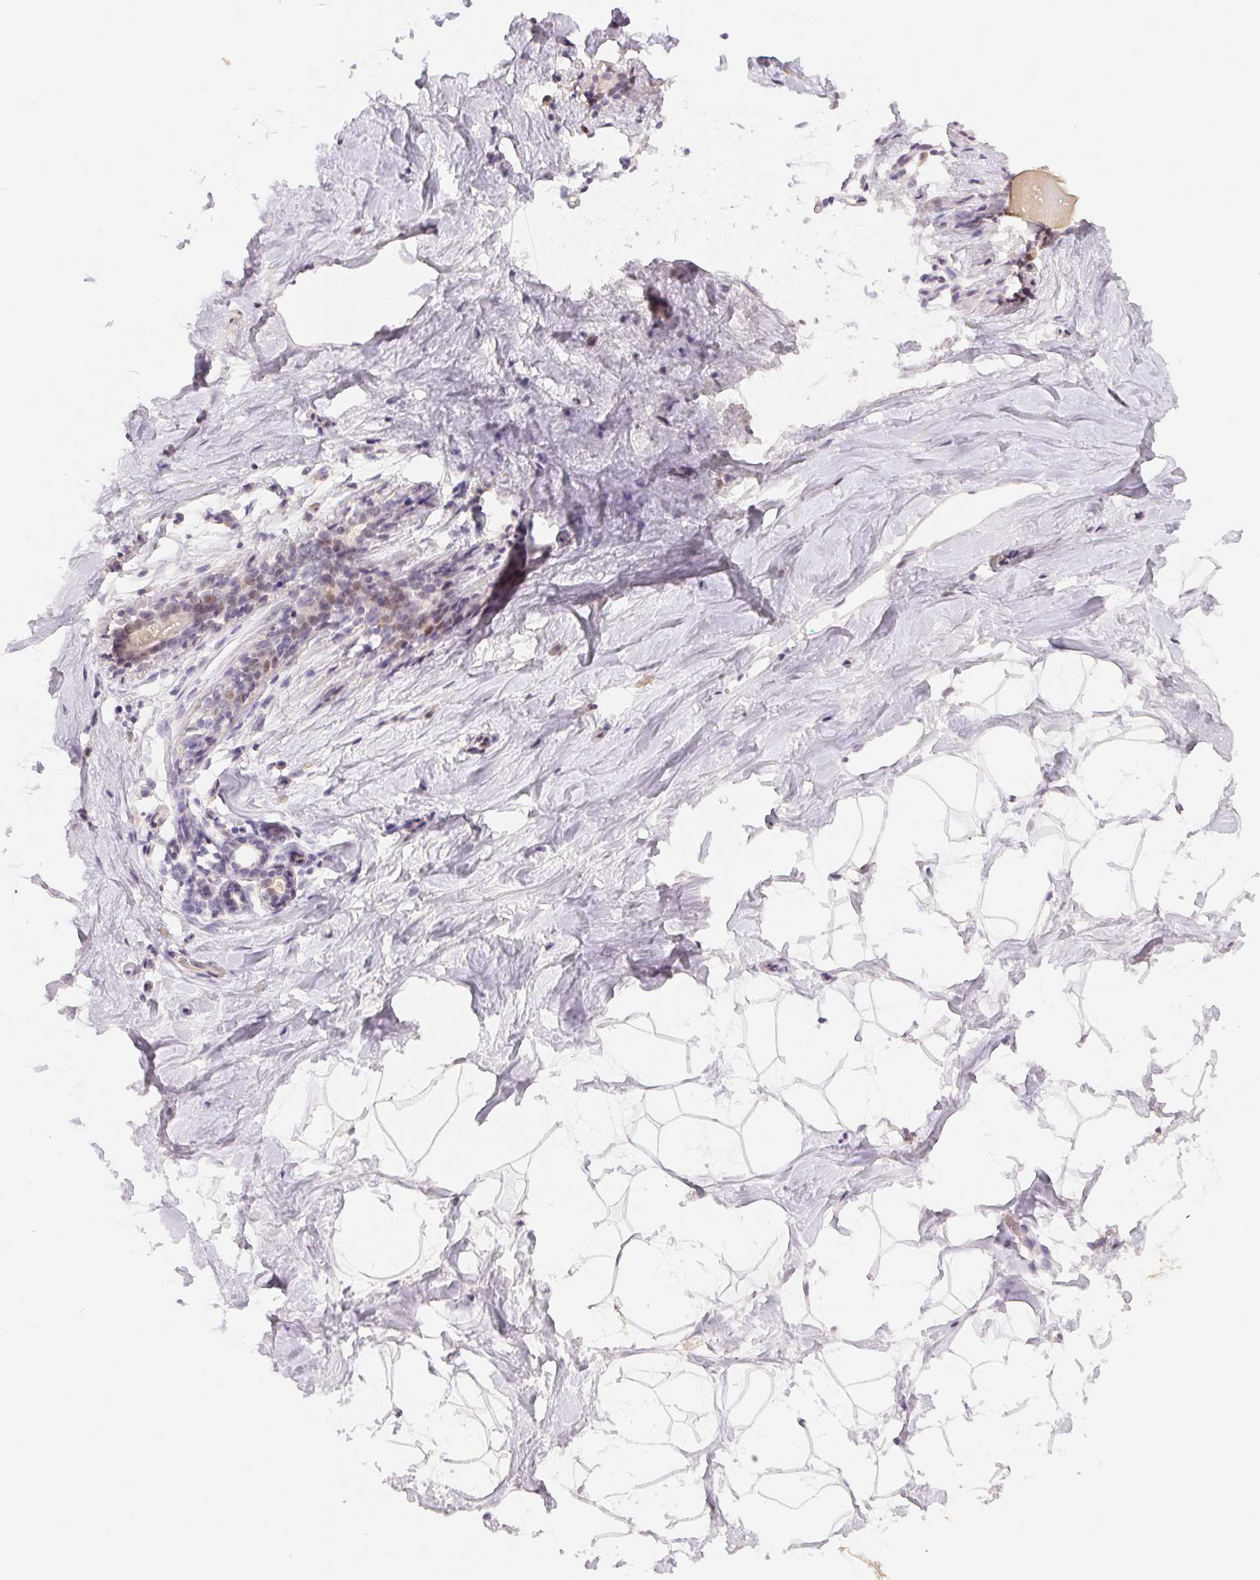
{"staining": {"intensity": "negative", "quantity": "none", "location": "none"}, "tissue": "breast", "cell_type": "Adipocytes", "image_type": "normal", "snomed": [{"axis": "morphology", "description": "Normal tissue, NOS"}, {"axis": "topography", "description": "Breast"}], "caption": "High power microscopy image of an IHC image of benign breast, revealing no significant expression in adipocytes.", "gene": "POLR3G", "patient": {"sex": "female", "age": 32}}